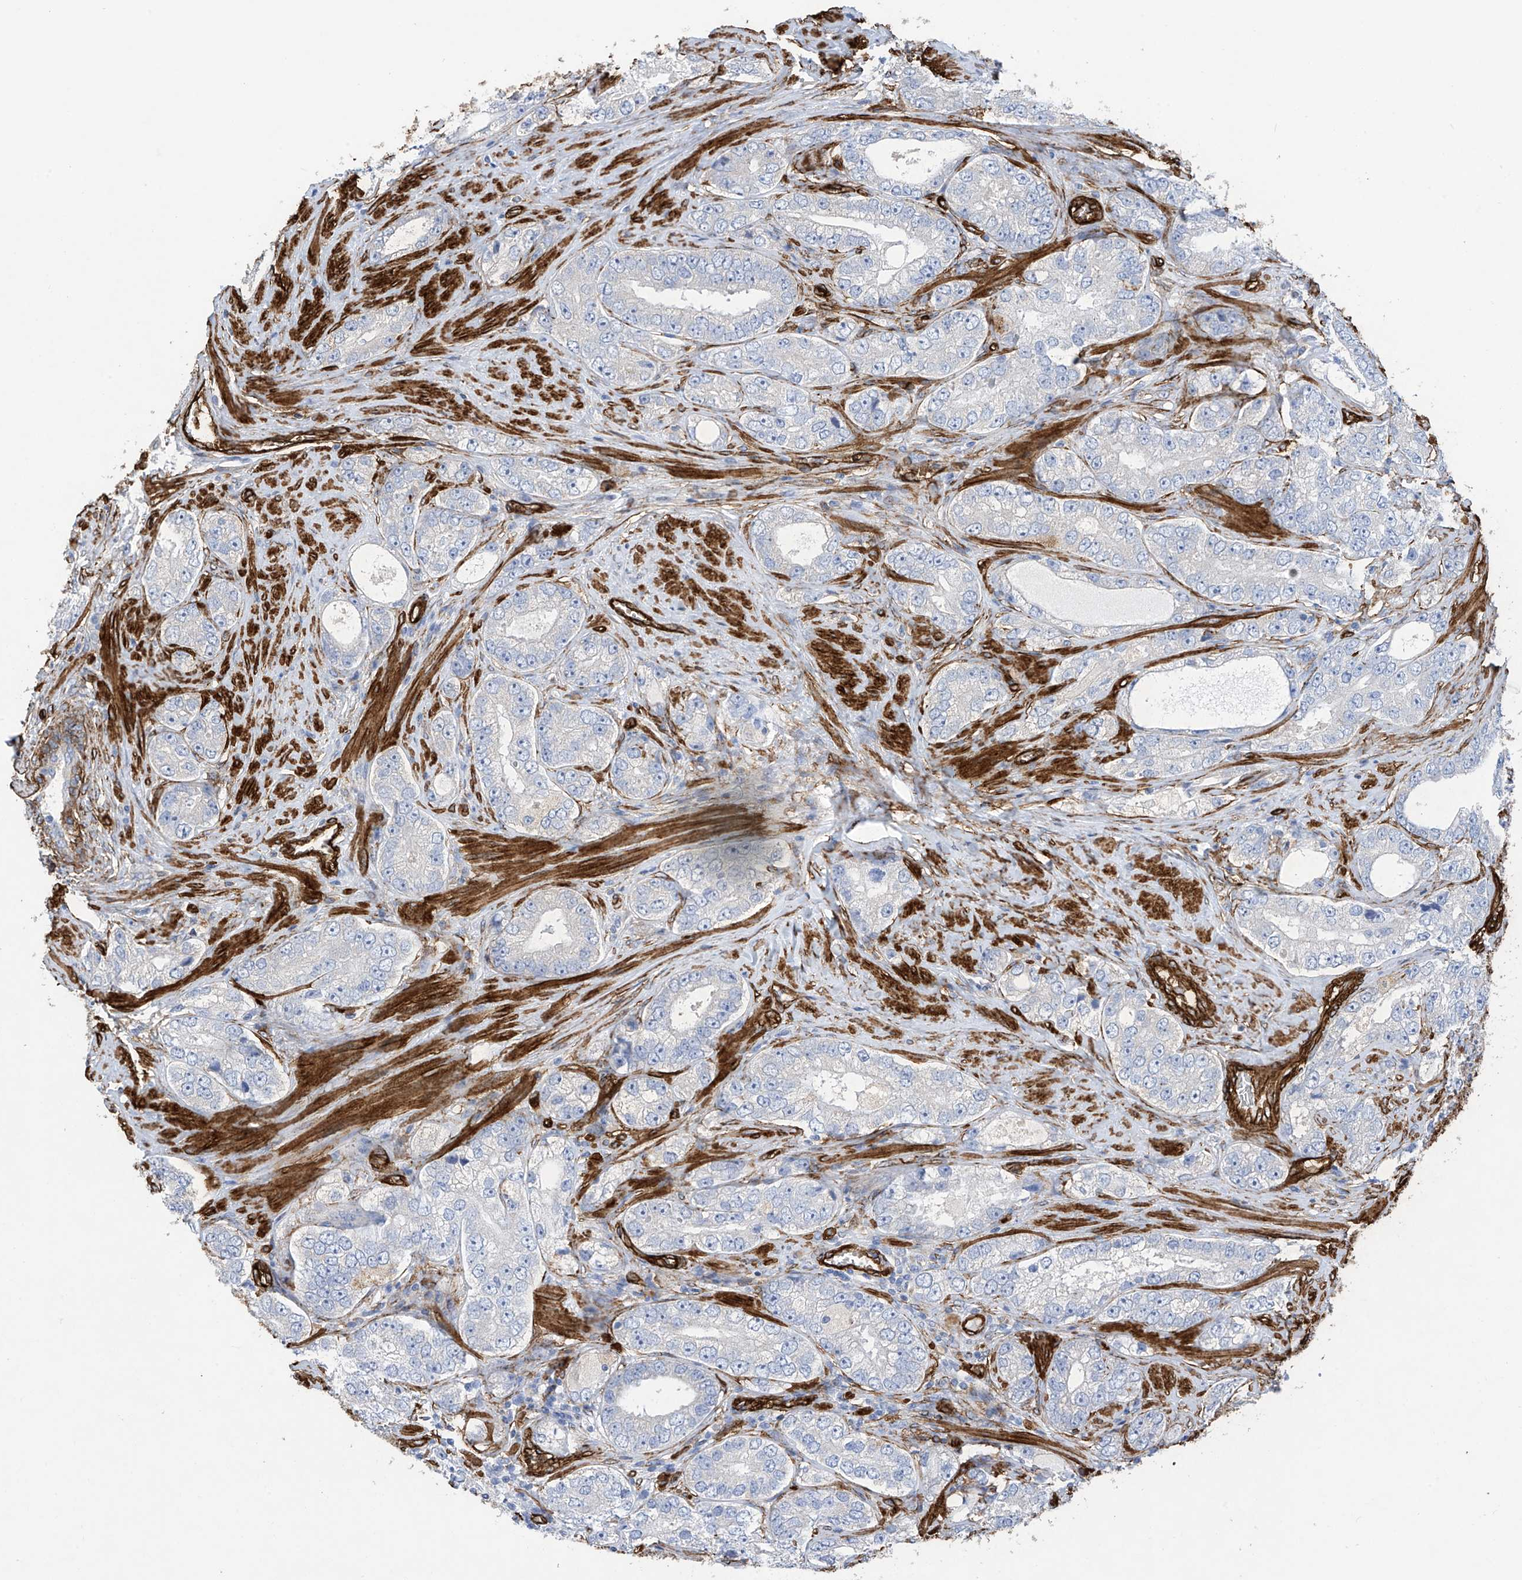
{"staining": {"intensity": "negative", "quantity": "none", "location": "none"}, "tissue": "prostate cancer", "cell_type": "Tumor cells", "image_type": "cancer", "snomed": [{"axis": "morphology", "description": "Adenocarcinoma, High grade"}, {"axis": "topography", "description": "Prostate"}], "caption": "DAB (3,3'-diaminobenzidine) immunohistochemical staining of adenocarcinoma (high-grade) (prostate) reveals no significant staining in tumor cells.", "gene": "UBTD1", "patient": {"sex": "male", "age": 56}}